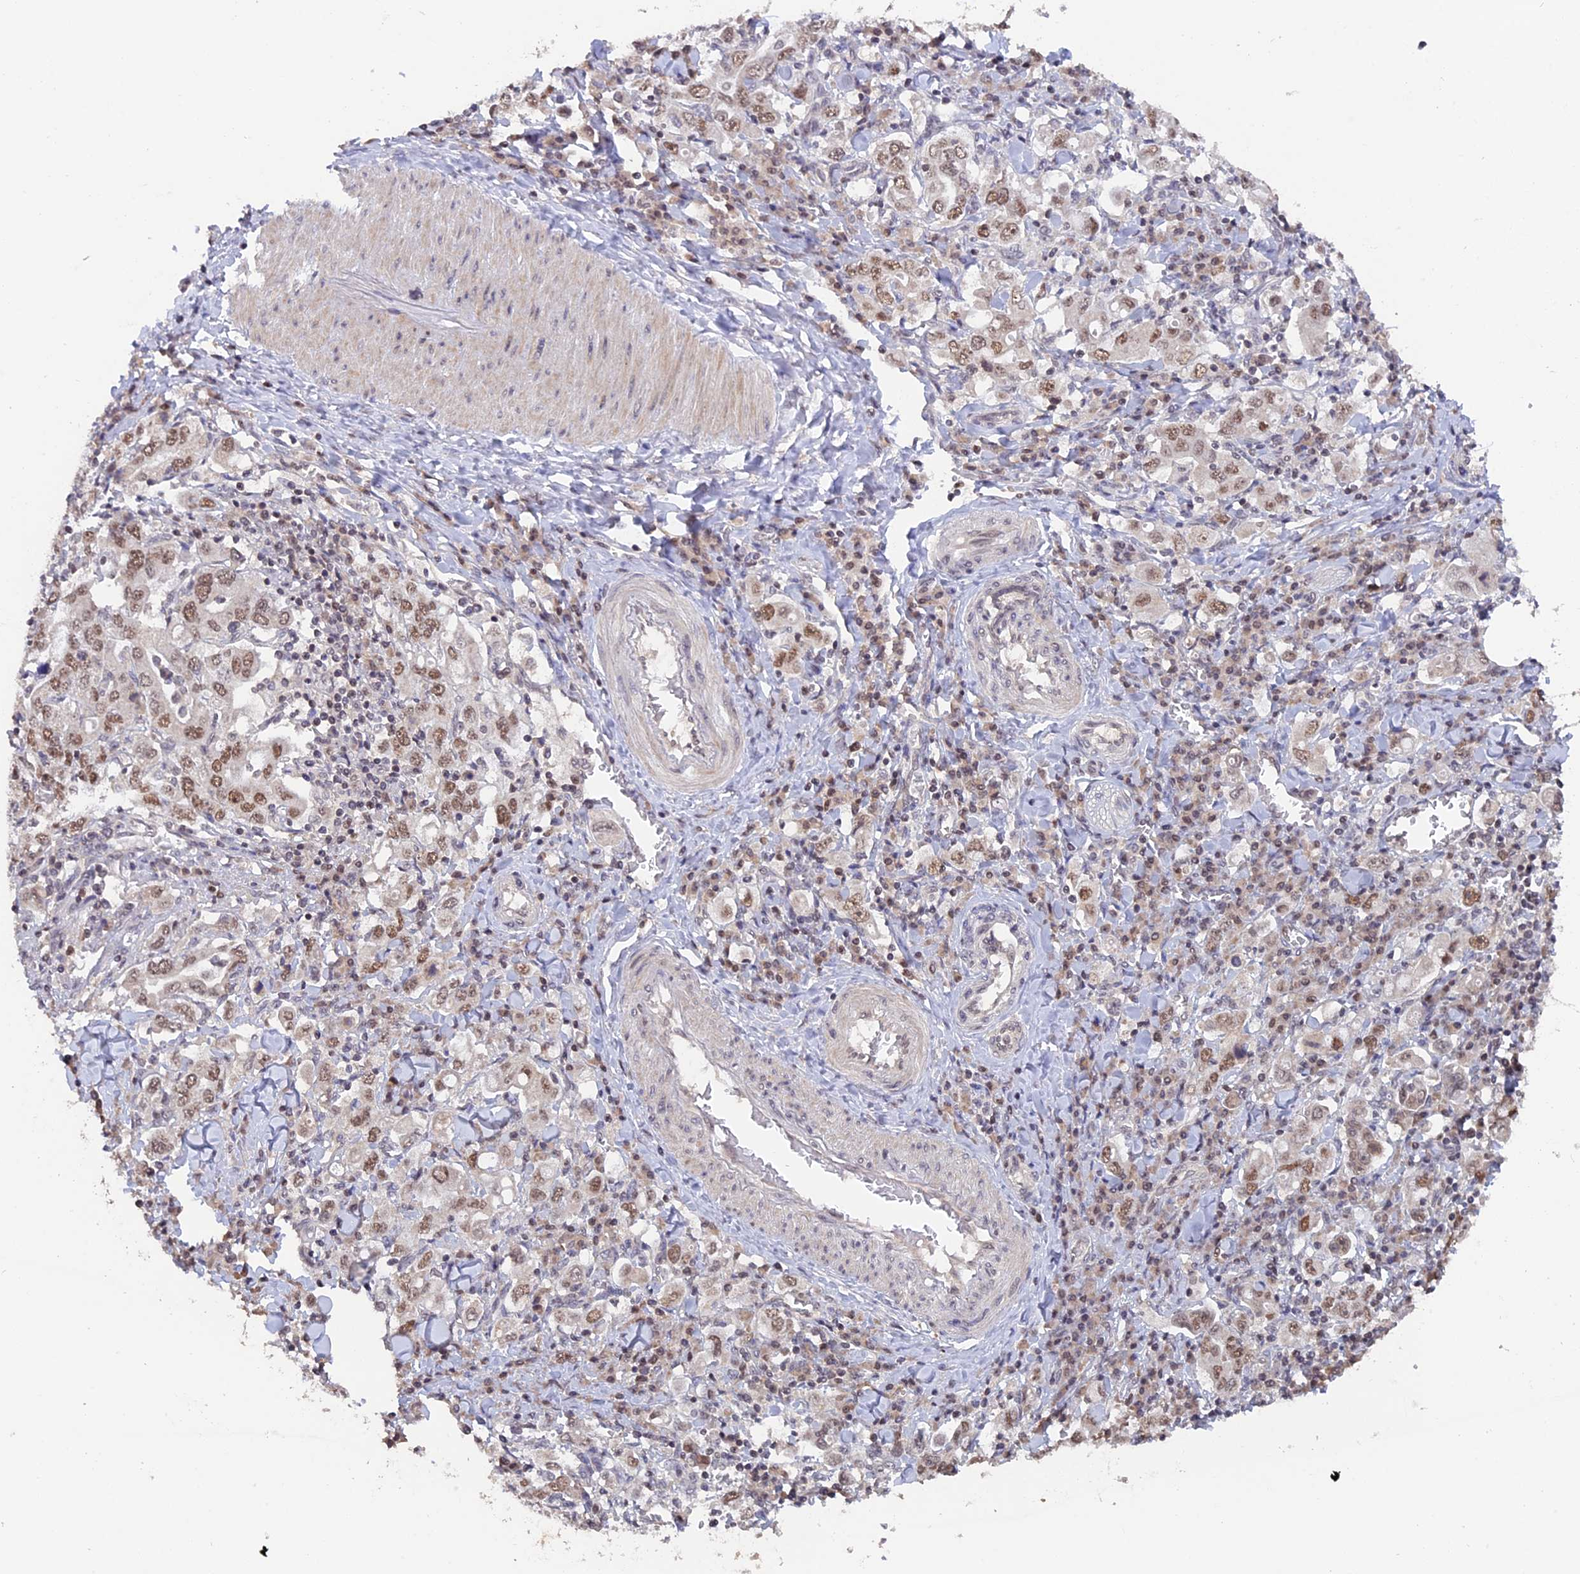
{"staining": {"intensity": "moderate", "quantity": ">75%", "location": "nuclear"}, "tissue": "stomach cancer", "cell_type": "Tumor cells", "image_type": "cancer", "snomed": [{"axis": "morphology", "description": "Adenocarcinoma, NOS"}, {"axis": "topography", "description": "Stomach, upper"}], "caption": "Moderate nuclear expression for a protein is appreciated in approximately >75% of tumor cells of stomach cancer (adenocarcinoma) using immunohistochemistry (IHC).", "gene": "RFC5", "patient": {"sex": "male", "age": 62}}